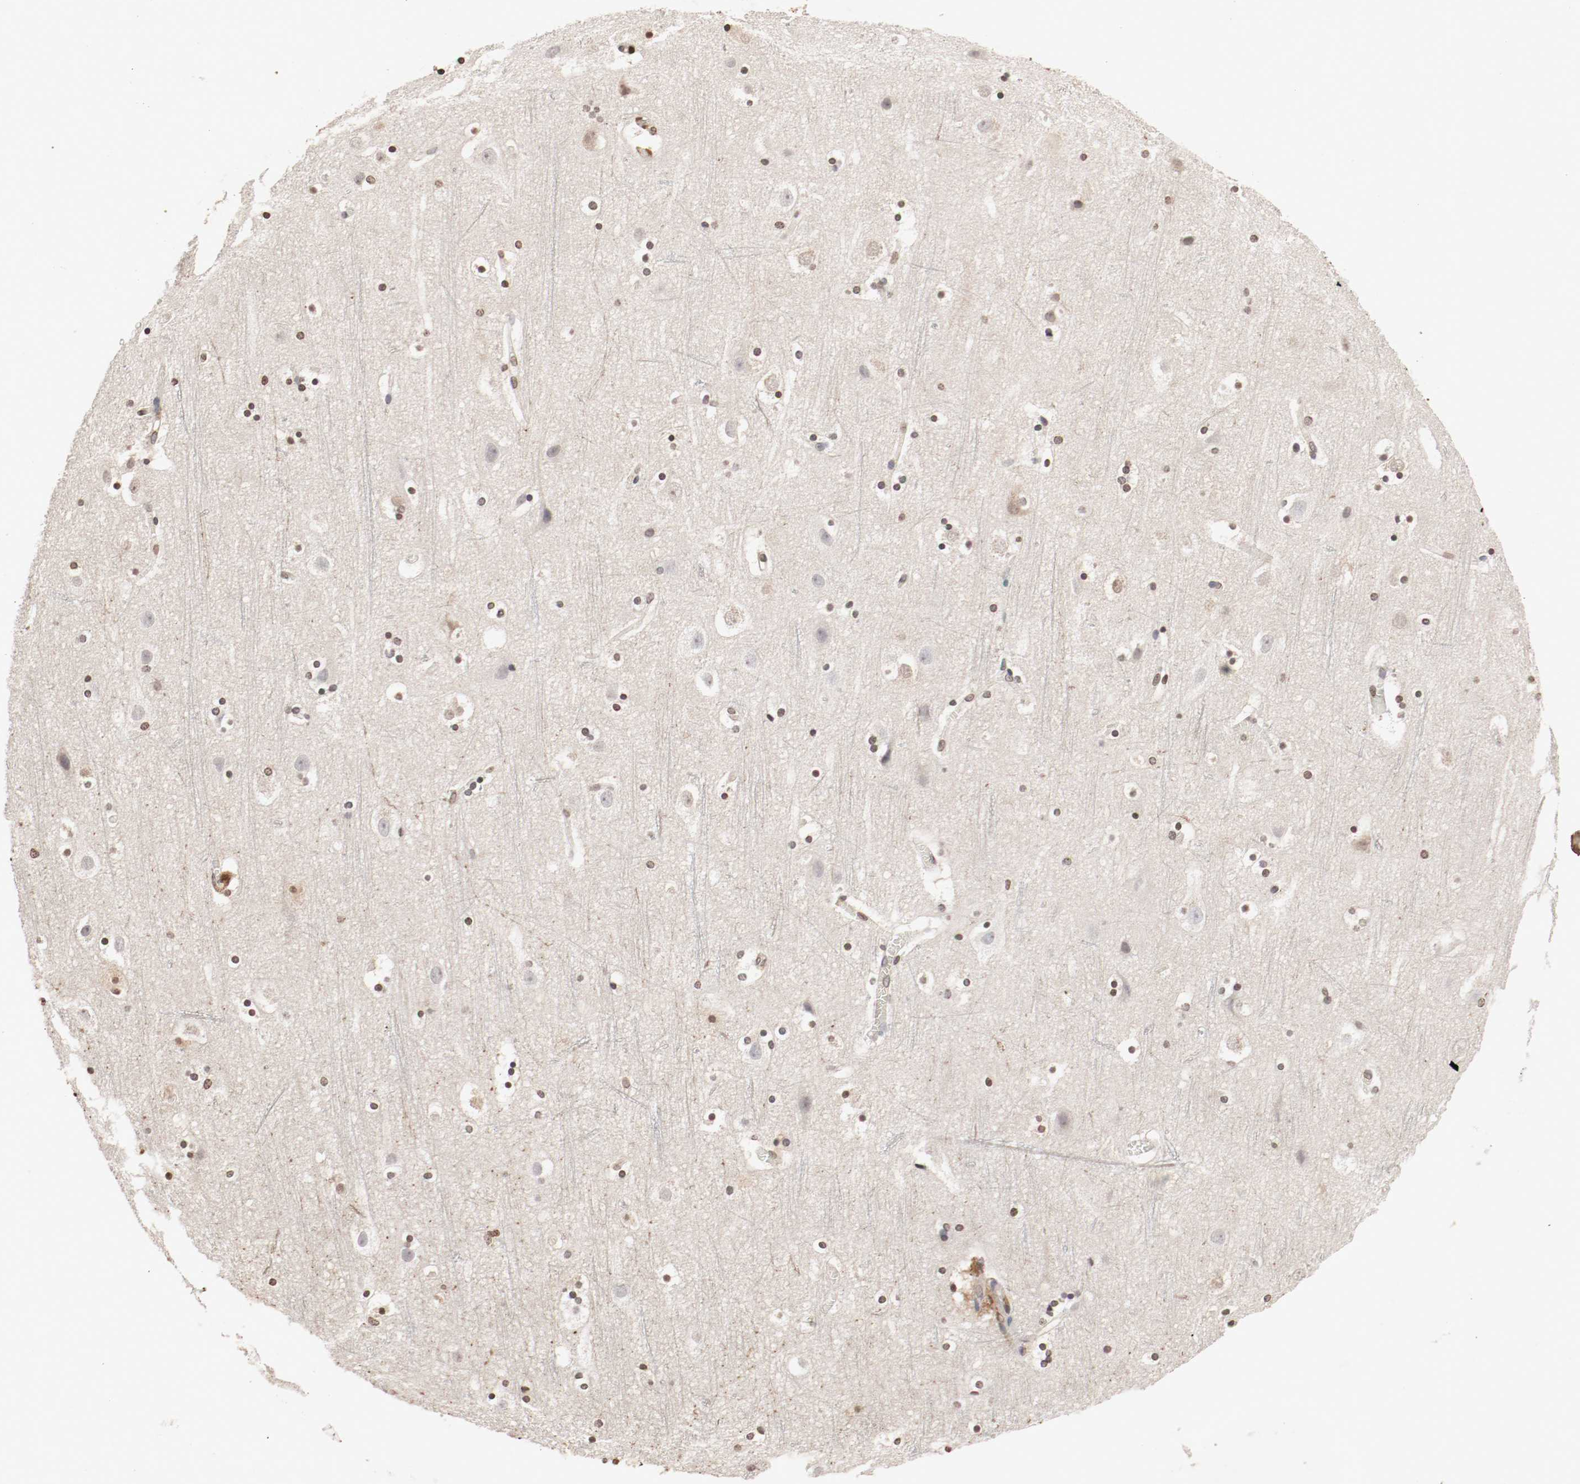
{"staining": {"intensity": "weak", "quantity": "25%-75%", "location": "cytoplasmic/membranous,nuclear"}, "tissue": "cerebral cortex", "cell_type": "Endothelial cells", "image_type": "normal", "snomed": [{"axis": "morphology", "description": "Normal tissue, NOS"}, {"axis": "topography", "description": "Cerebral cortex"}], "caption": "Cerebral cortex was stained to show a protein in brown. There is low levels of weak cytoplasmic/membranous,nuclear staining in approximately 25%-75% of endothelial cells.", "gene": "WASL", "patient": {"sex": "male", "age": 45}}